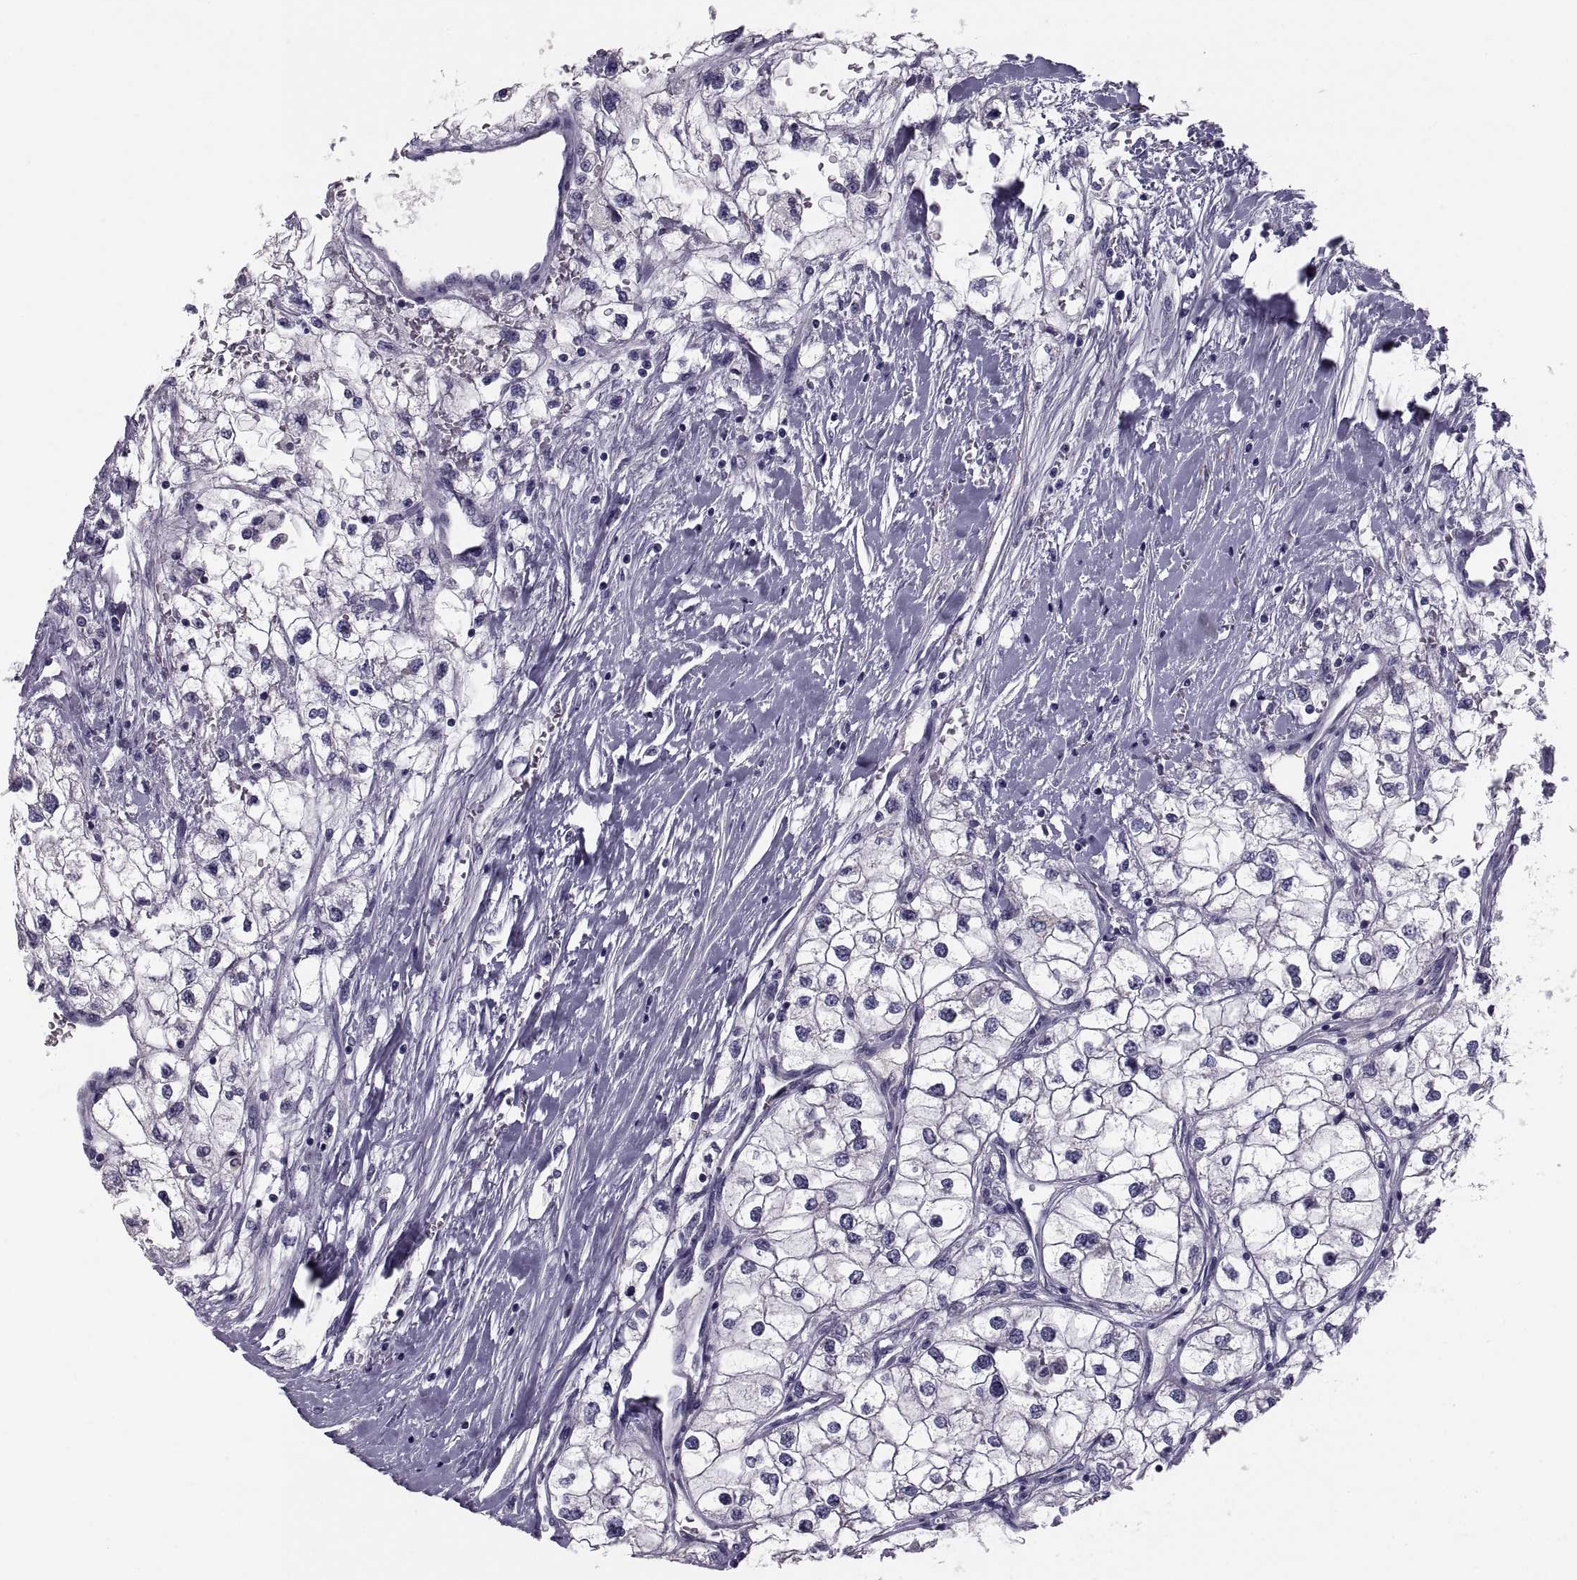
{"staining": {"intensity": "negative", "quantity": "none", "location": "none"}, "tissue": "renal cancer", "cell_type": "Tumor cells", "image_type": "cancer", "snomed": [{"axis": "morphology", "description": "Adenocarcinoma, NOS"}, {"axis": "topography", "description": "Kidney"}], "caption": "Immunohistochemistry (IHC) of renal cancer exhibits no expression in tumor cells.", "gene": "PDZRN4", "patient": {"sex": "male", "age": 59}}